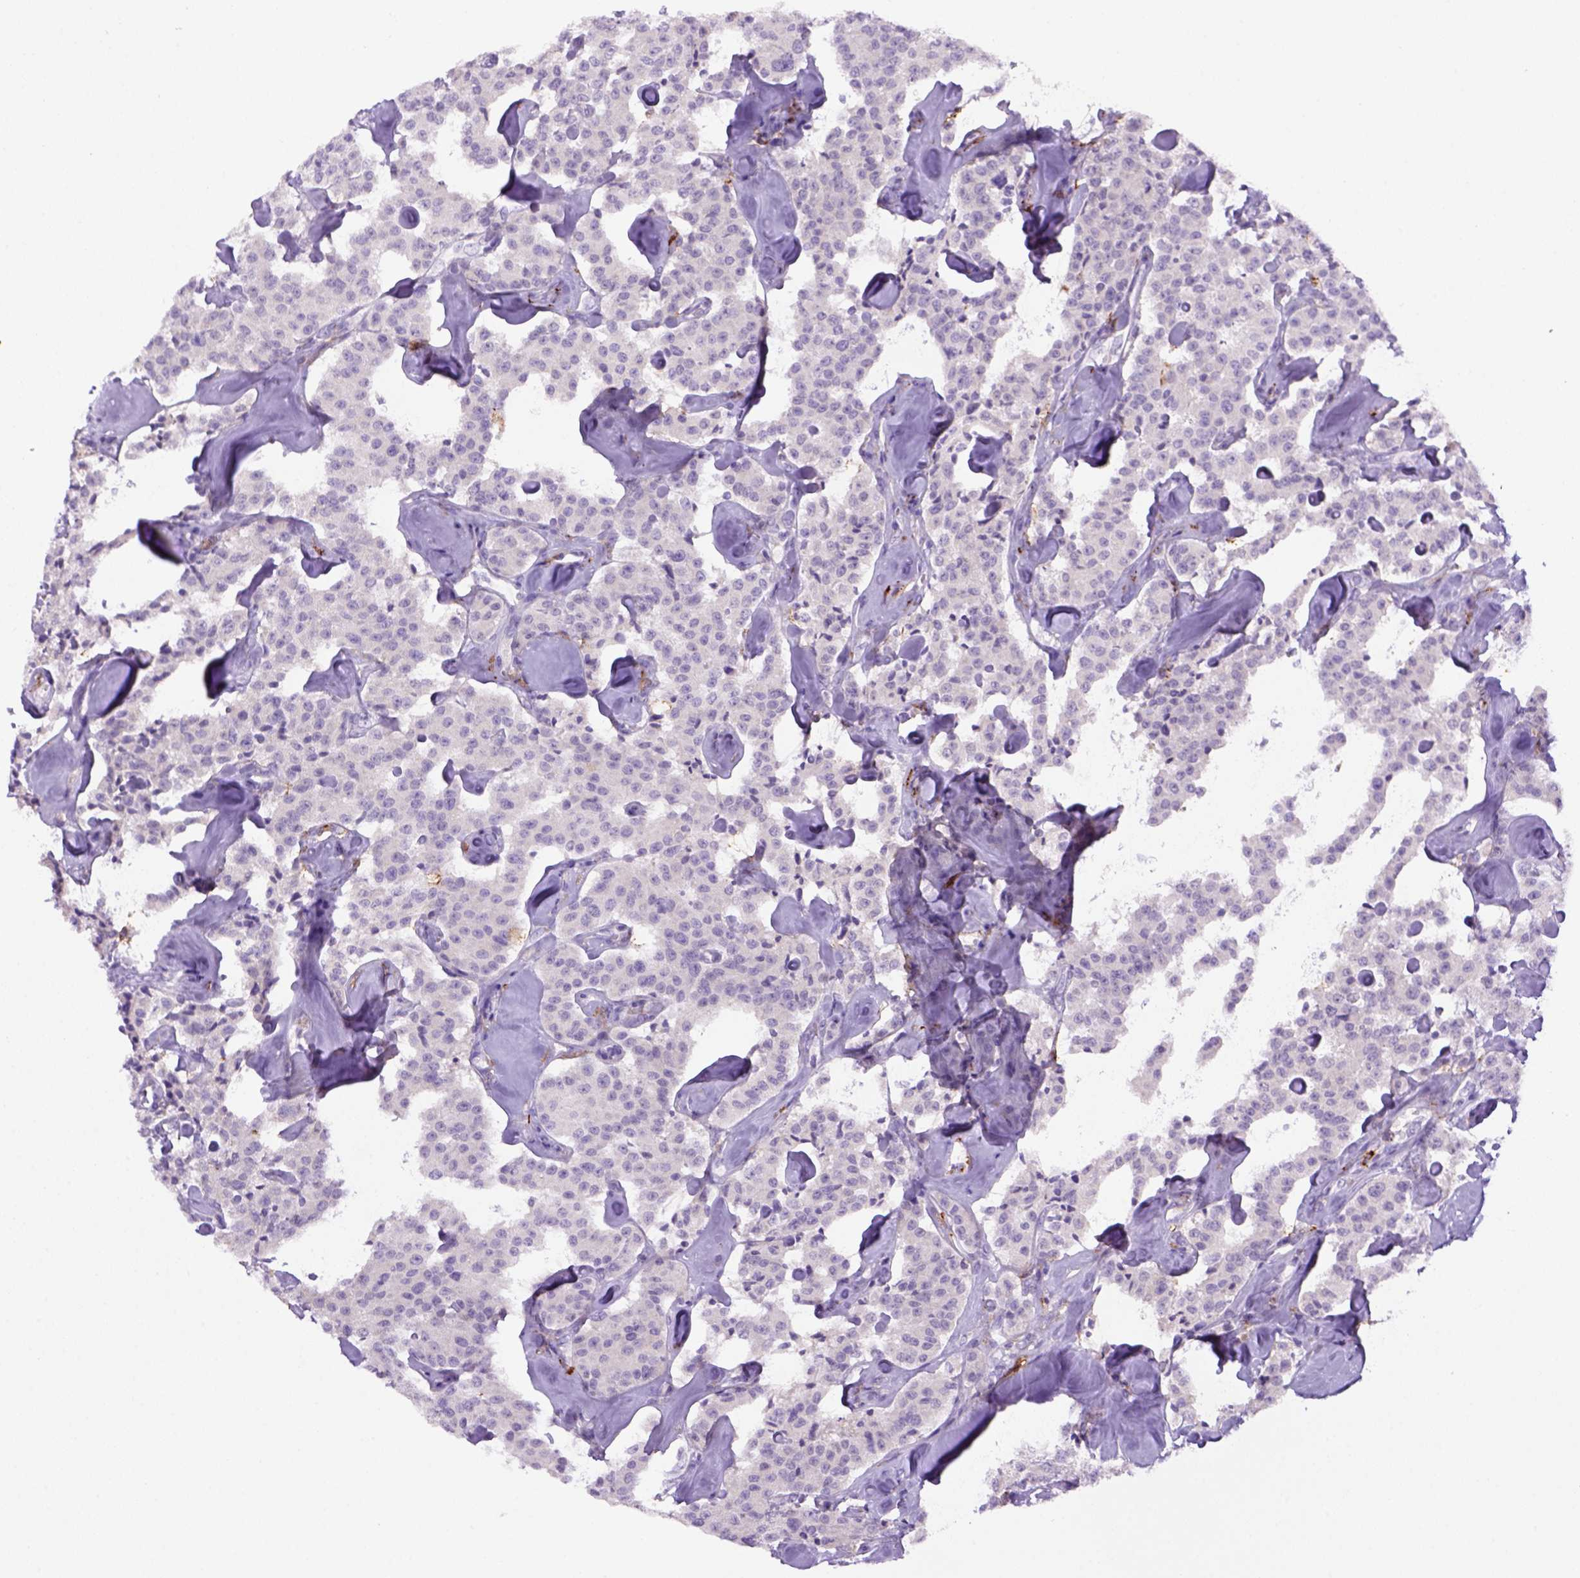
{"staining": {"intensity": "negative", "quantity": "none", "location": "none"}, "tissue": "carcinoid", "cell_type": "Tumor cells", "image_type": "cancer", "snomed": [{"axis": "morphology", "description": "Carcinoid, malignant, NOS"}, {"axis": "topography", "description": "Pancreas"}], "caption": "Photomicrograph shows no protein positivity in tumor cells of malignant carcinoid tissue. (DAB (3,3'-diaminobenzidine) IHC with hematoxylin counter stain).", "gene": "CD14", "patient": {"sex": "male", "age": 41}}